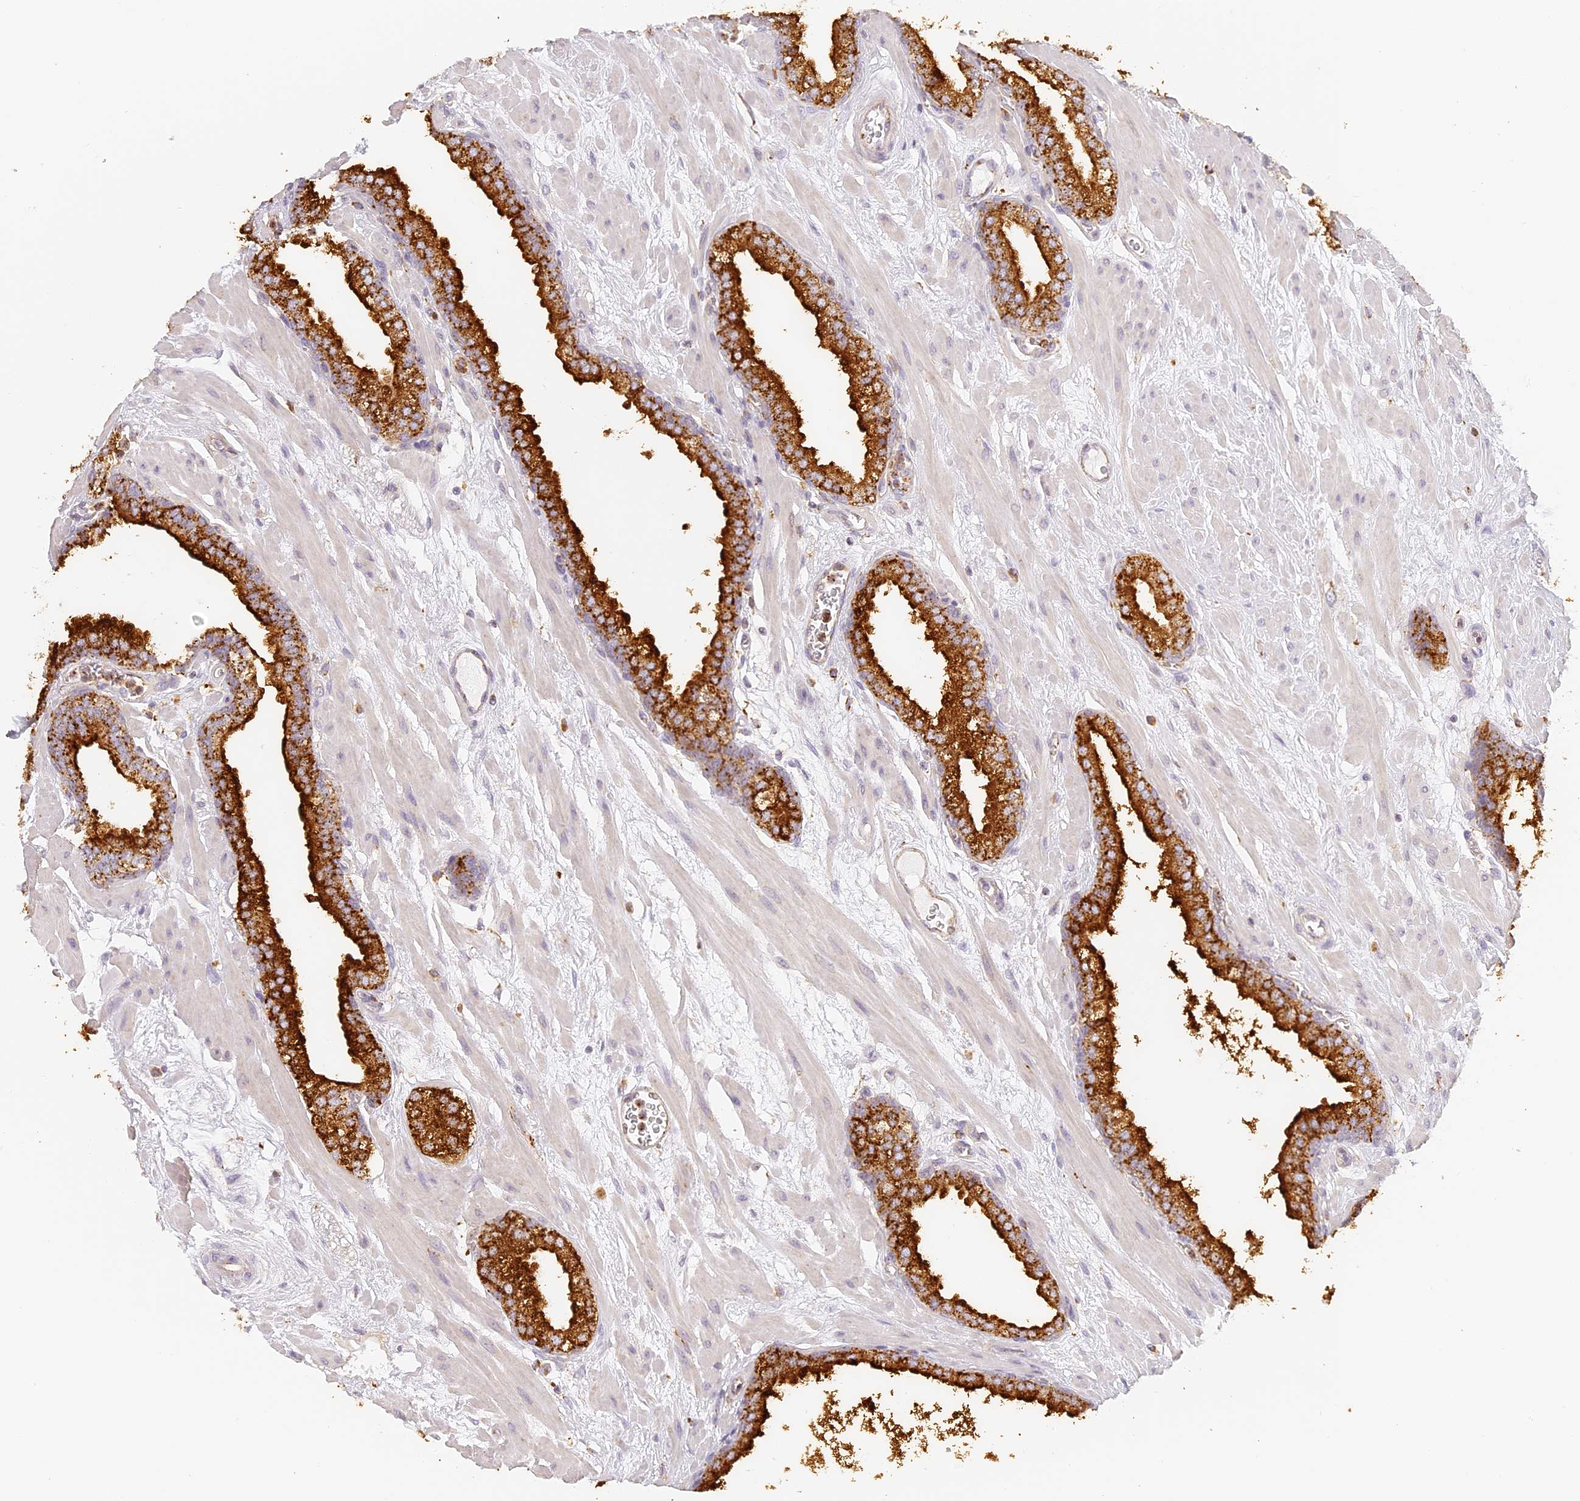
{"staining": {"intensity": "strong", "quantity": ">75%", "location": "cytoplasmic/membranous"}, "tissue": "prostate", "cell_type": "Glandular cells", "image_type": "normal", "snomed": [{"axis": "morphology", "description": "Normal tissue, NOS"}, {"axis": "morphology", "description": "Urothelial carcinoma, Low grade"}, {"axis": "topography", "description": "Urinary bladder"}, {"axis": "topography", "description": "Prostate"}], "caption": "A high-resolution photomicrograph shows IHC staining of normal prostate, which demonstrates strong cytoplasmic/membranous staining in approximately >75% of glandular cells.", "gene": "LAMP2", "patient": {"sex": "male", "age": 60}}